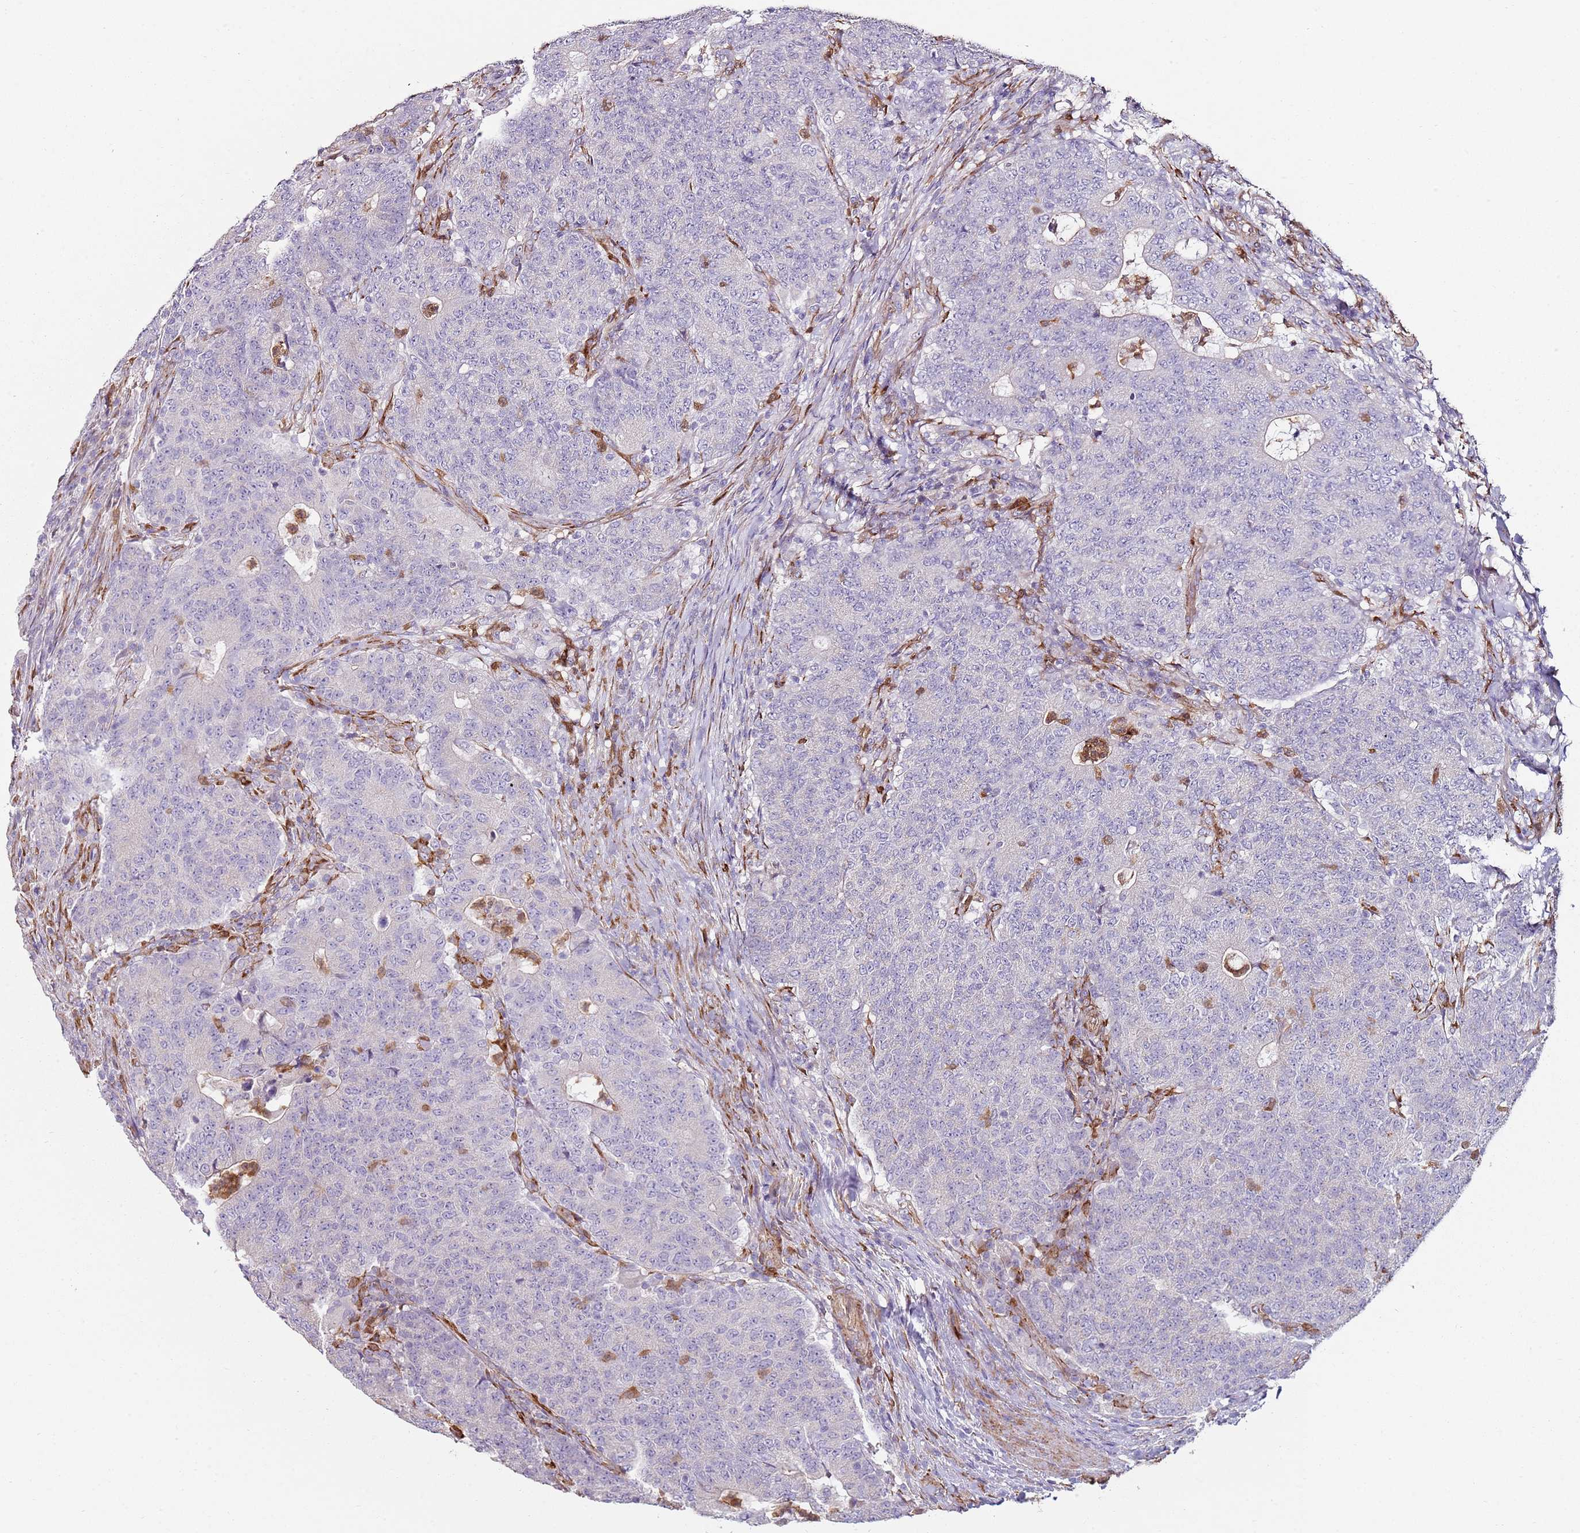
{"staining": {"intensity": "negative", "quantity": "none", "location": "none"}, "tissue": "colorectal cancer", "cell_type": "Tumor cells", "image_type": "cancer", "snomed": [{"axis": "morphology", "description": "Adenocarcinoma, NOS"}, {"axis": "topography", "description": "Colon"}], "caption": "DAB (3,3'-diaminobenzidine) immunohistochemical staining of human adenocarcinoma (colorectal) demonstrates no significant positivity in tumor cells.", "gene": "PHLPP2", "patient": {"sex": "female", "age": 75}}